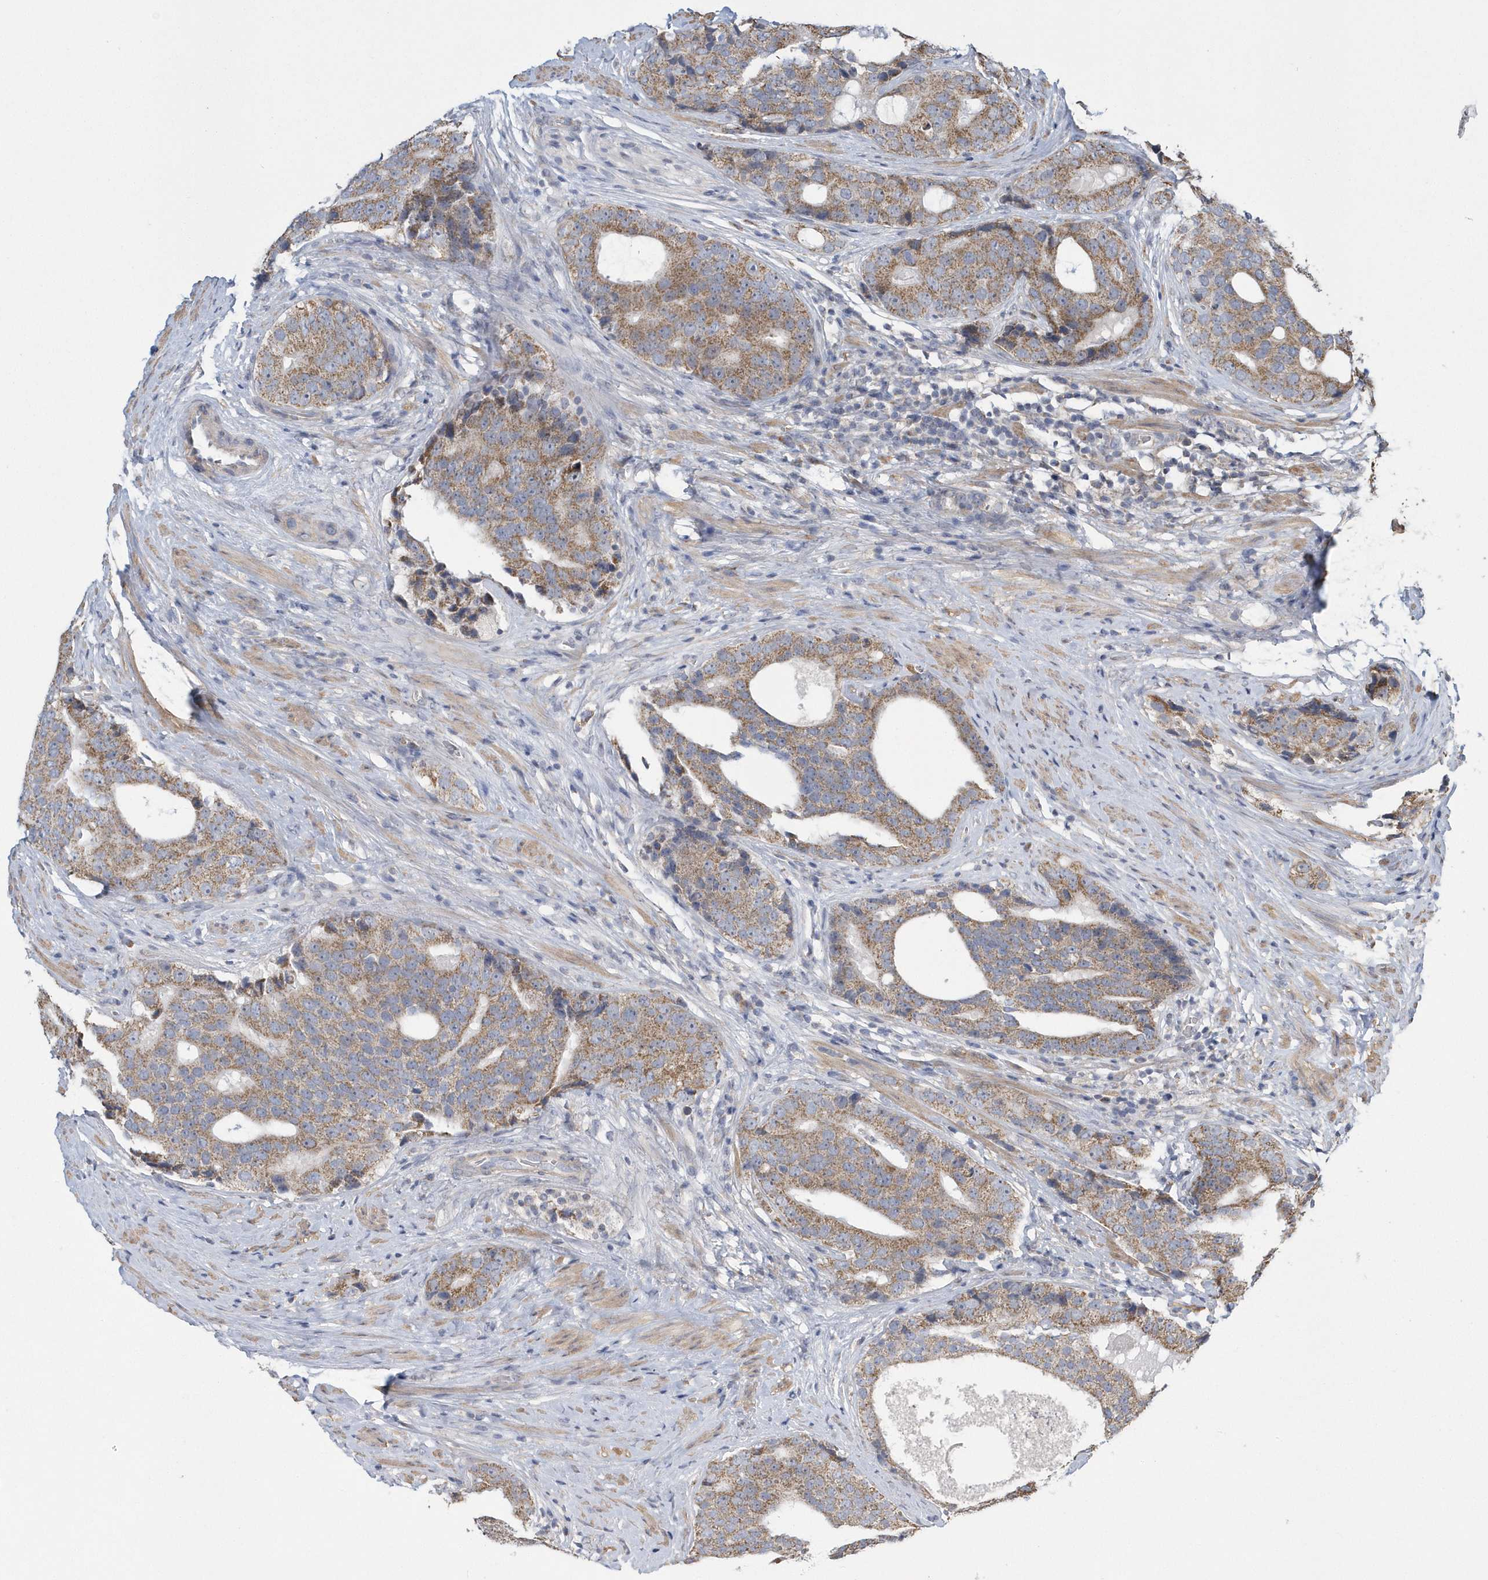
{"staining": {"intensity": "moderate", "quantity": ">75%", "location": "cytoplasmic/membranous"}, "tissue": "prostate cancer", "cell_type": "Tumor cells", "image_type": "cancer", "snomed": [{"axis": "morphology", "description": "Adenocarcinoma, High grade"}, {"axis": "topography", "description": "Prostate"}], "caption": "Prostate high-grade adenocarcinoma stained with DAB (3,3'-diaminobenzidine) immunohistochemistry reveals medium levels of moderate cytoplasmic/membranous positivity in about >75% of tumor cells.", "gene": "SLX9", "patient": {"sex": "male", "age": 56}}